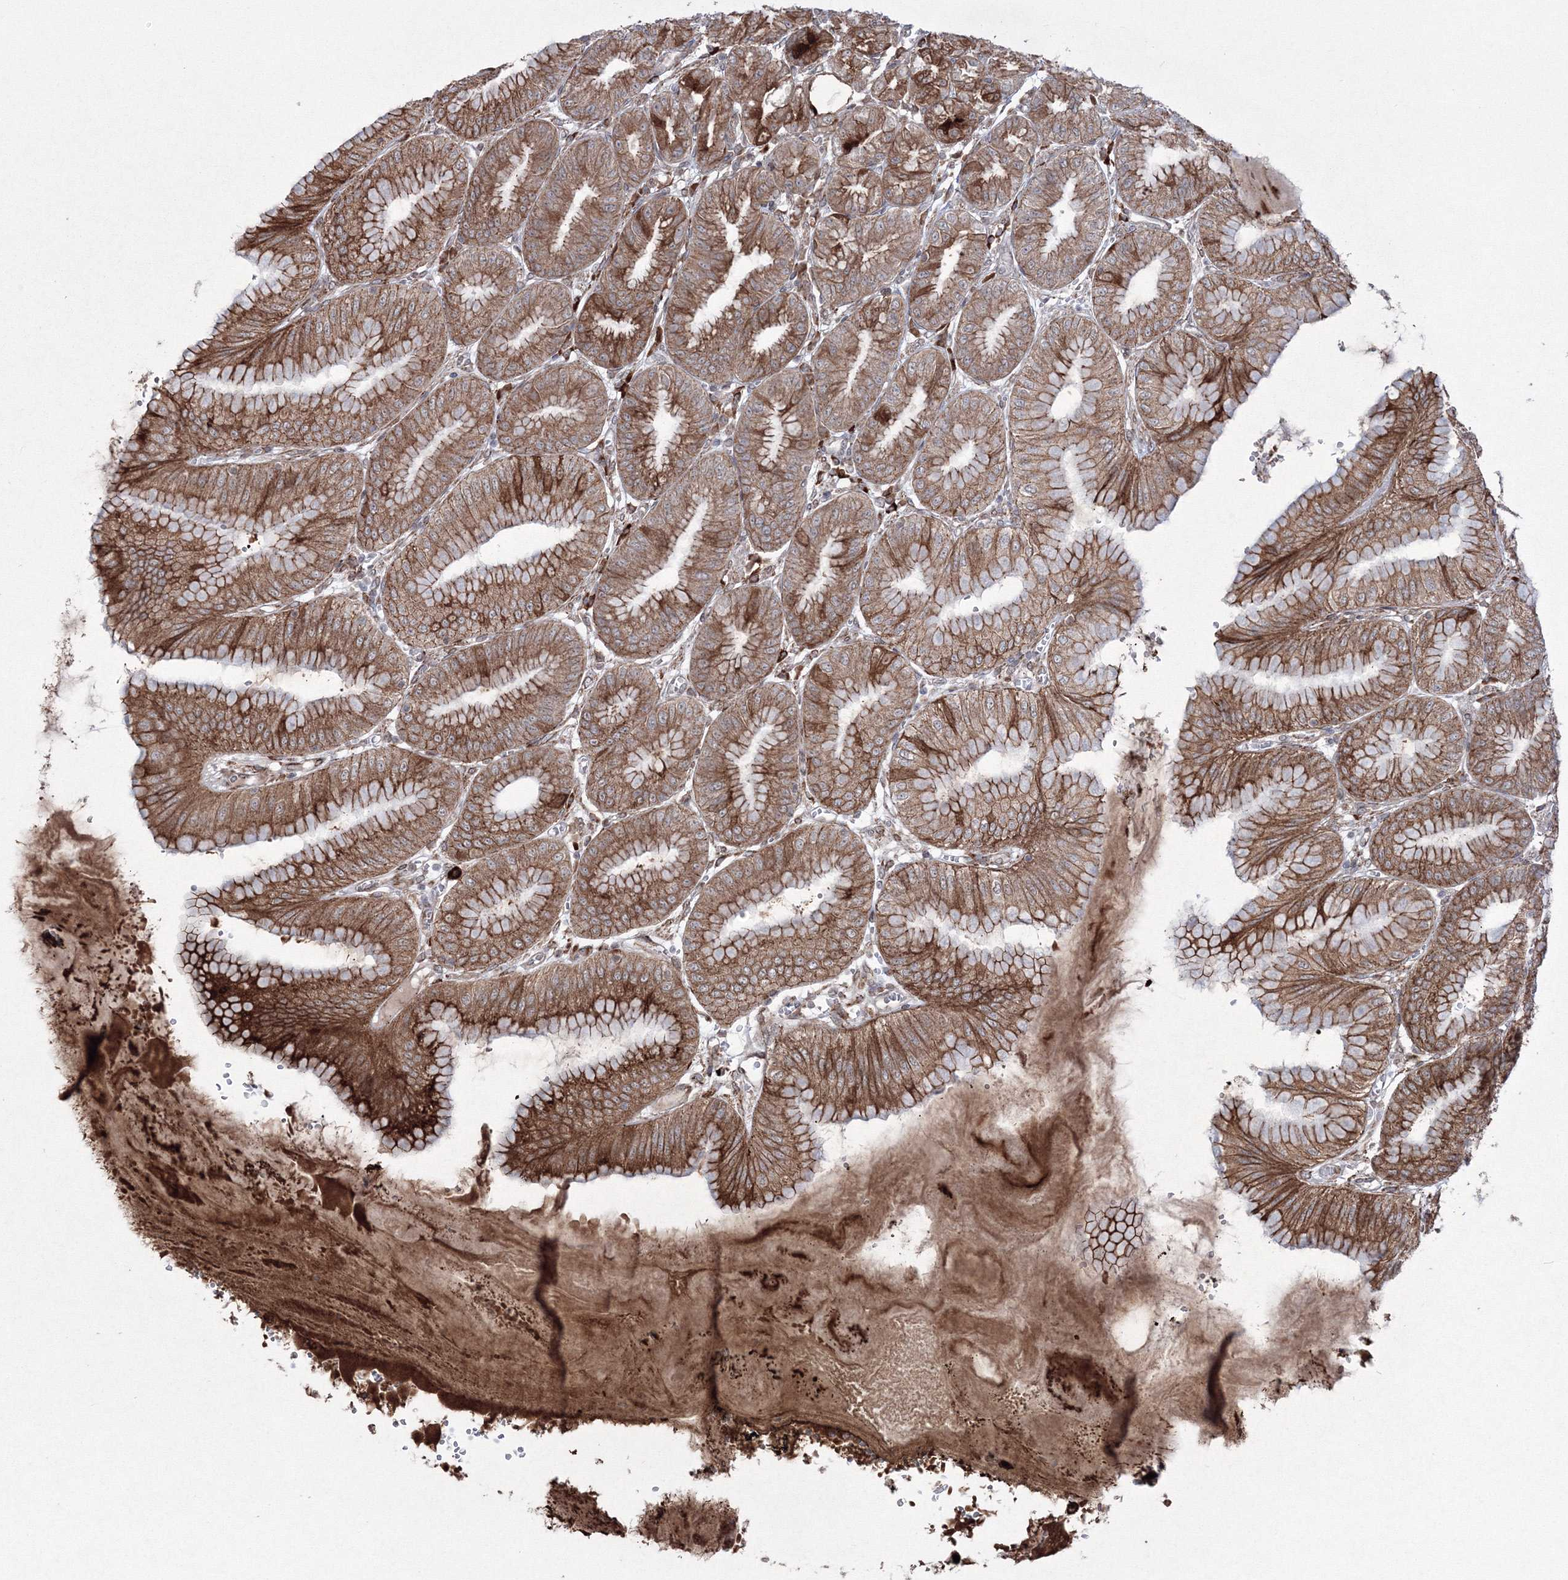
{"staining": {"intensity": "strong", "quantity": ">75%", "location": "cytoplasmic/membranous"}, "tissue": "stomach", "cell_type": "Glandular cells", "image_type": "normal", "snomed": [{"axis": "morphology", "description": "Normal tissue, NOS"}, {"axis": "topography", "description": "Stomach, lower"}], "caption": "An immunohistochemistry image of unremarkable tissue is shown. Protein staining in brown shows strong cytoplasmic/membranous positivity in stomach within glandular cells. (DAB IHC with brightfield microscopy, high magnification).", "gene": "EFCAB12", "patient": {"sex": "male", "age": 71}}